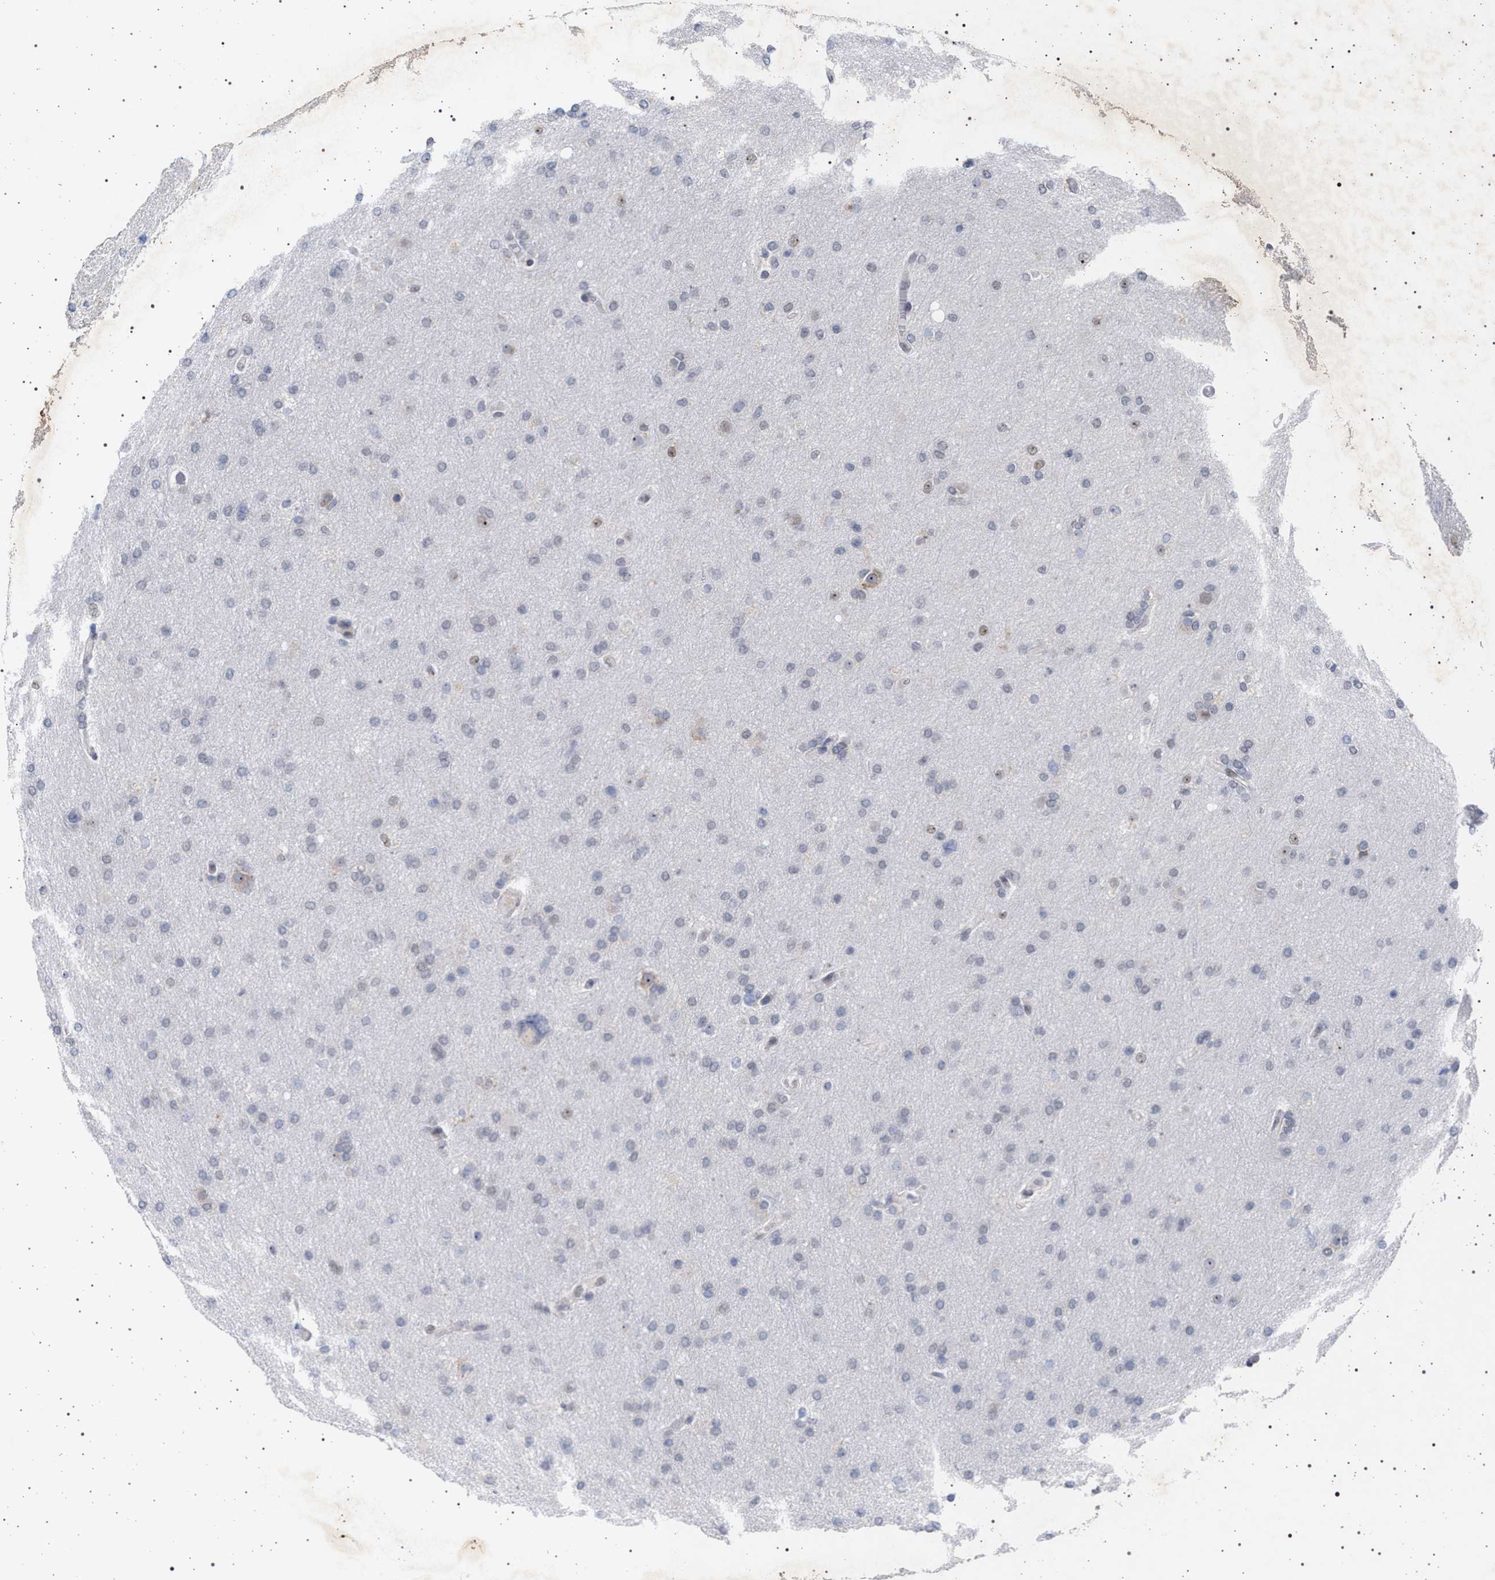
{"staining": {"intensity": "negative", "quantity": "none", "location": "none"}, "tissue": "glioma", "cell_type": "Tumor cells", "image_type": "cancer", "snomed": [{"axis": "morphology", "description": "Glioma, malignant, High grade"}, {"axis": "topography", "description": "Cerebral cortex"}], "caption": "Photomicrograph shows no significant protein expression in tumor cells of glioma.", "gene": "ELAC2", "patient": {"sex": "female", "age": 36}}